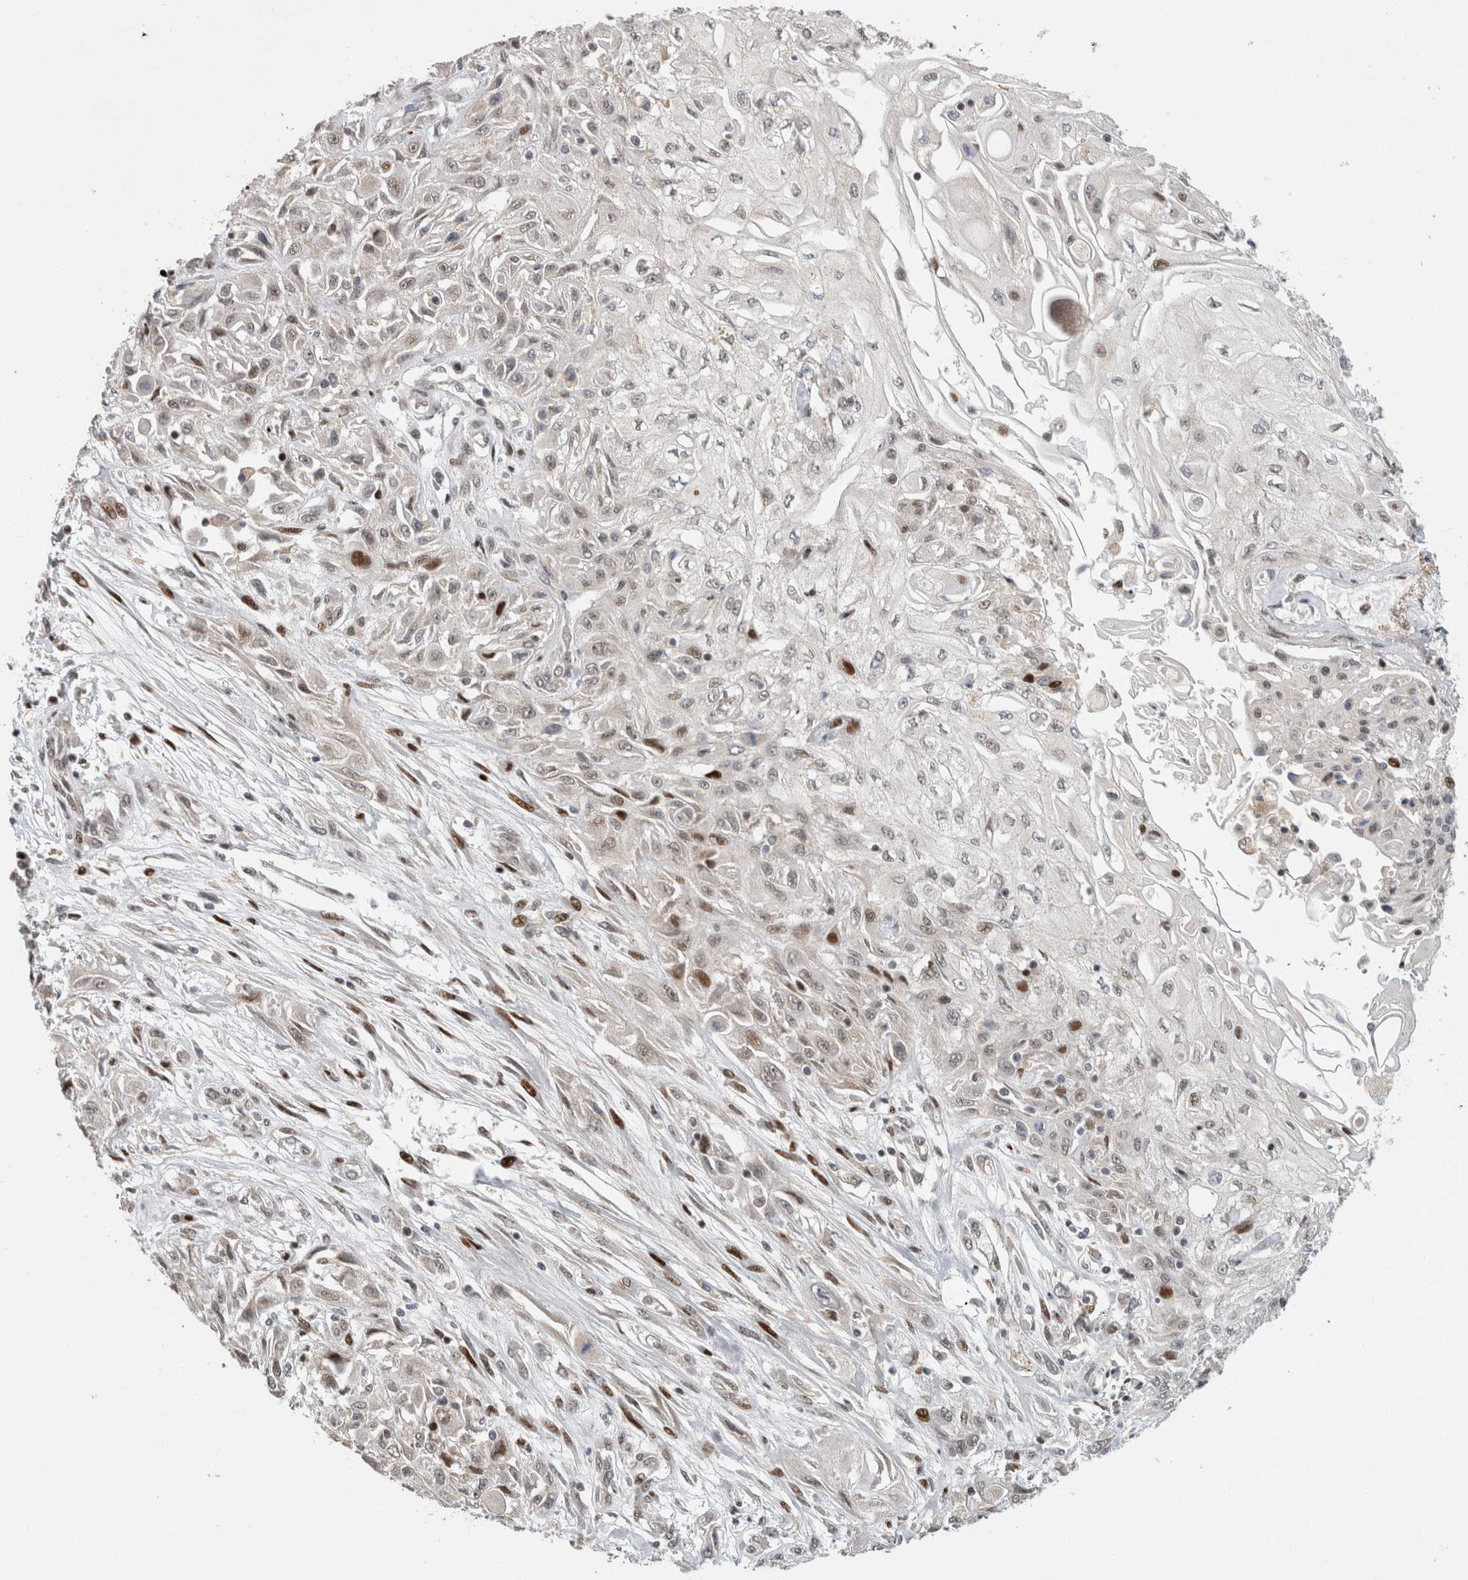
{"staining": {"intensity": "moderate", "quantity": "<25%", "location": "nuclear"}, "tissue": "skin cancer", "cell_type": "Tumor cells", "image_type": "cancer", "snomed": [{"axis": "morphology", "description": "Squamous cell carcinoma, NOS"}, {"axis": "morphology", "description": "Squamous cell carcinoma, metastatic, NOS"}, {"axis": "topography", "description": "Skin"}, {"axis": "topography", "description": "Lymph node"}], "caption": "A brown stain labels moderate nuclear expression of a protein in skin metastatic squamous cell carcinoma tumor cells. The staining was performed using DAB to visualize the protein expression in brown, while the nuclei were stained in blue with hematoxylin (Magnification: 20x).", "gene": "C8orf58", "patient": {"sex": "male", "age": 75}}